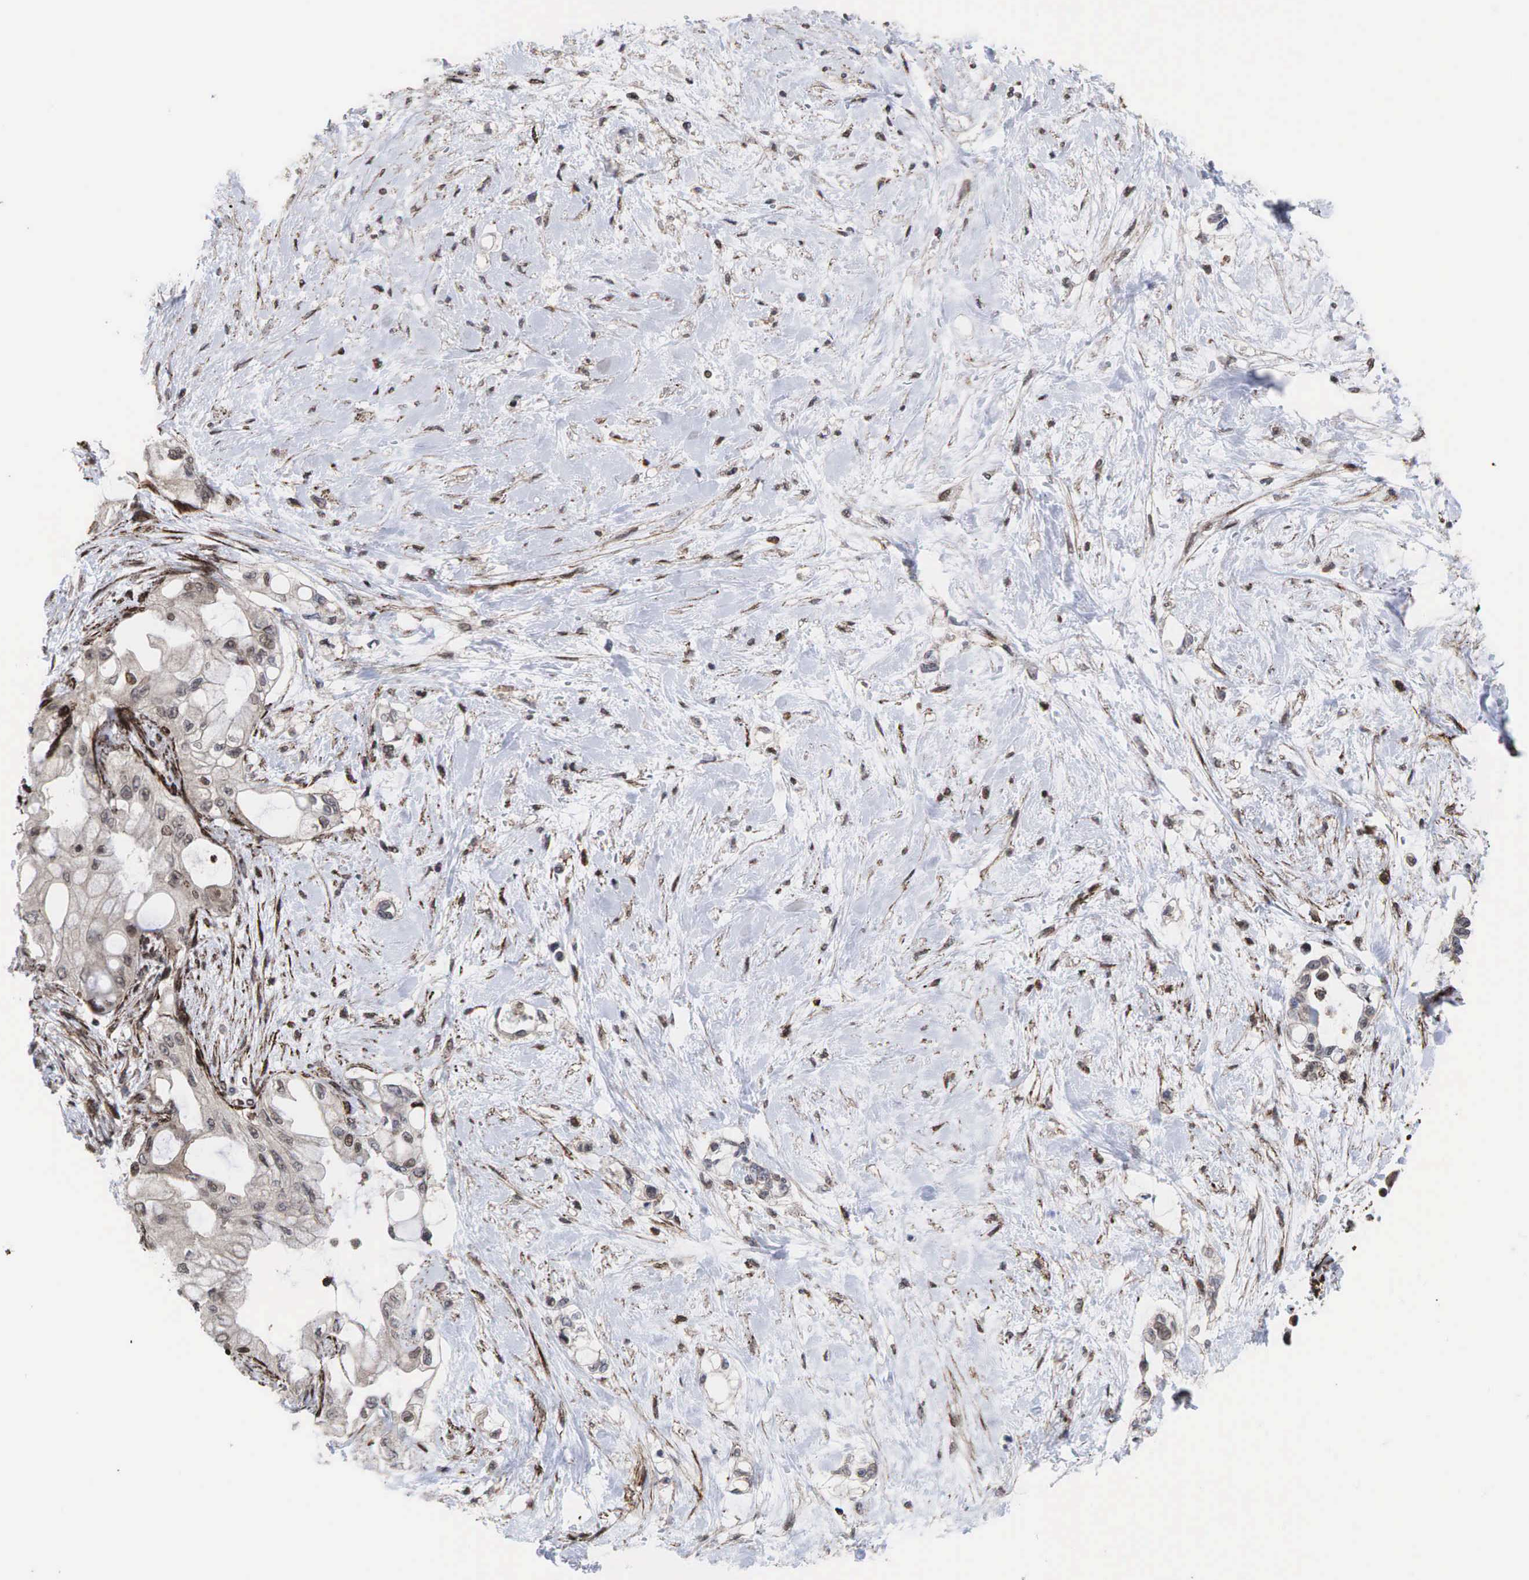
{"staining": {"intensity": "weak", "quantity": ">75%", "location": "cytoplasmic/membranous"}, "tissue": "pancreatic cancer", "cell_type": "Tumor cells", "image_type": "cancer", "snomed": [{"axis": "morphology", "description": "Adenocarcinoma, NOS"}, {"axis": "topography", "description": "Pancreas"}], "caption": "Pancreatic cancer stained with a protein marker demonstrates weak staining in tumor cells.", "gene": "GPRASP1", "patient": {"sex": "female", "age": 70}}